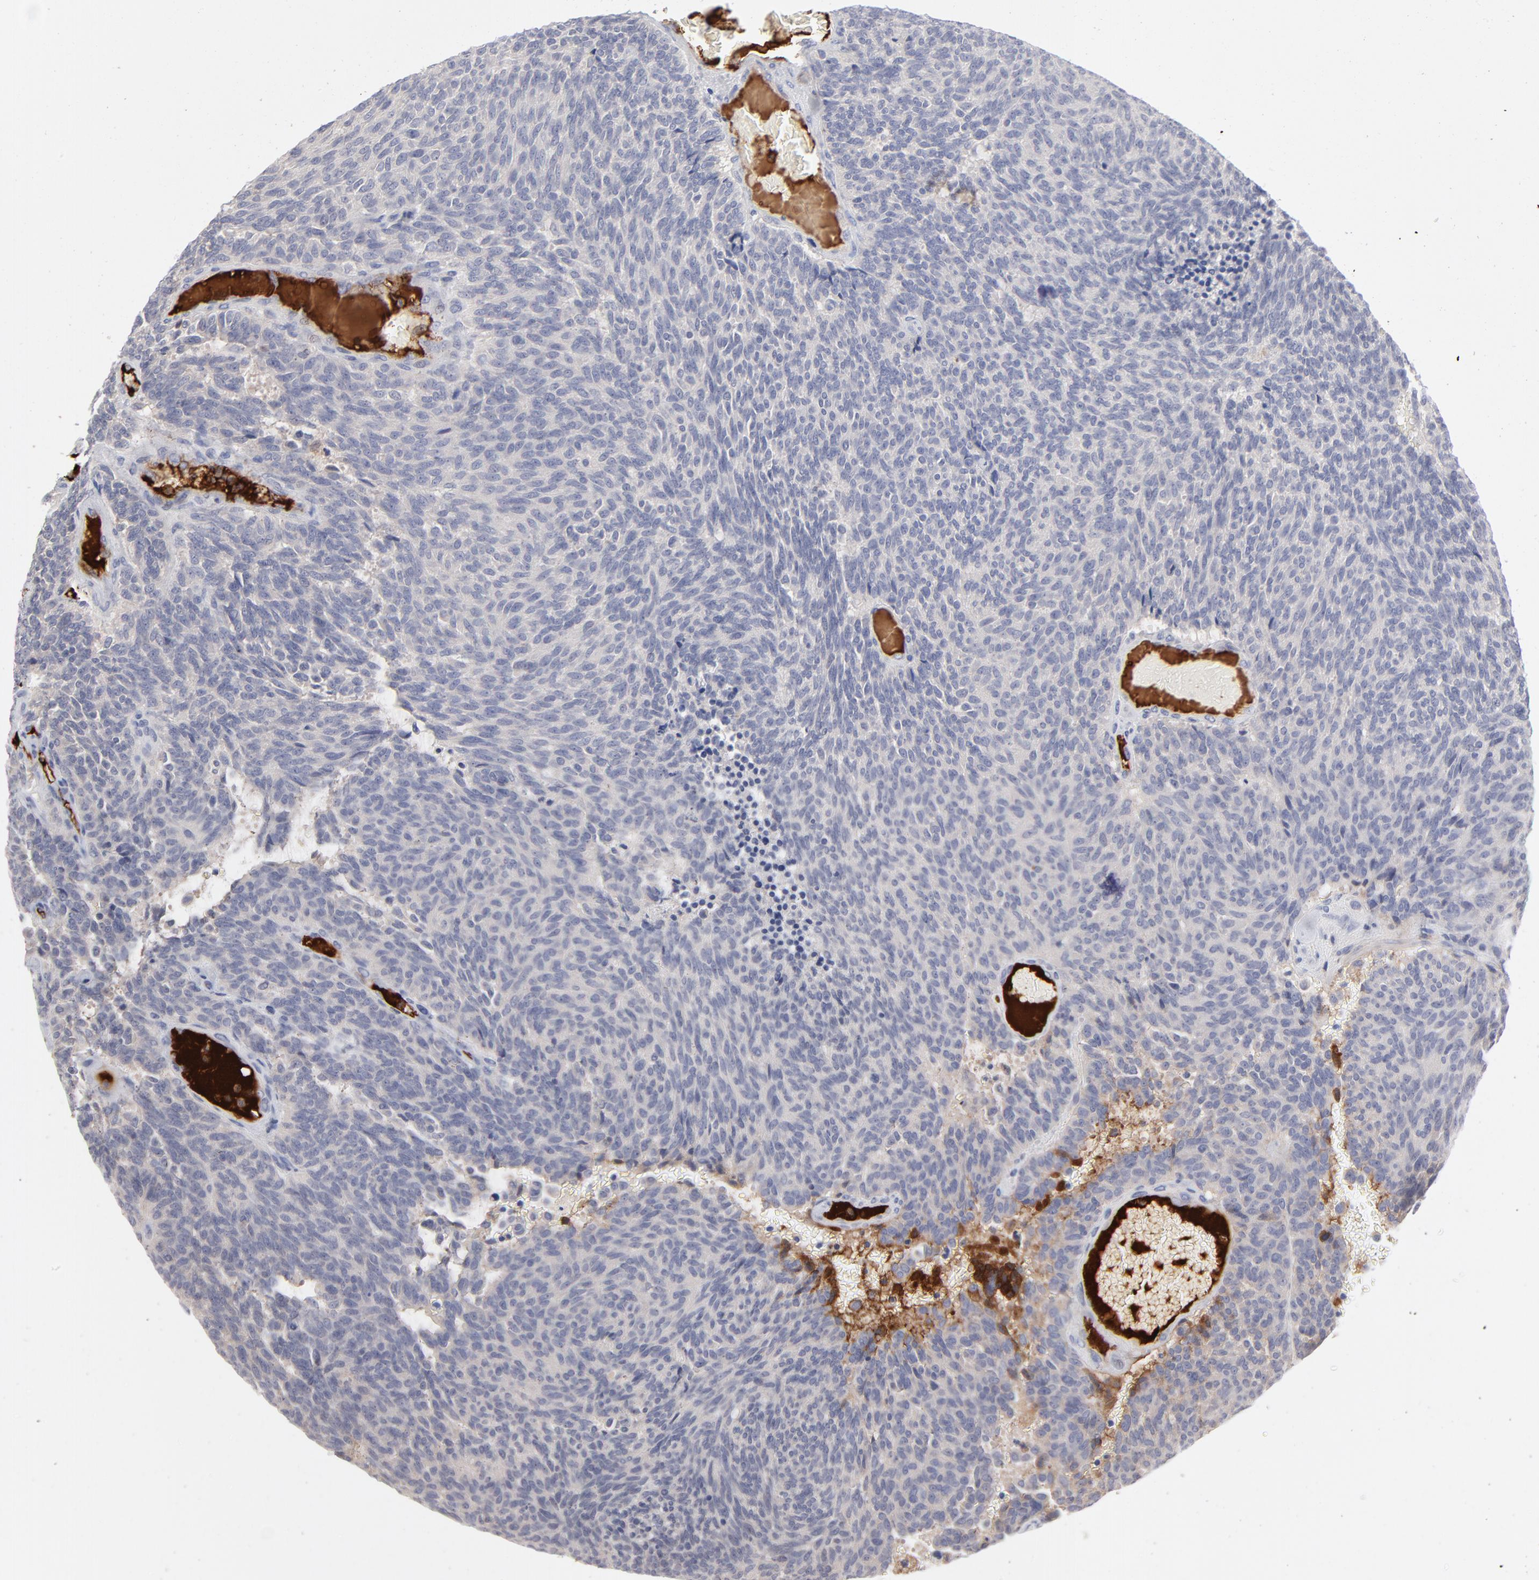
{"staining": {"intensity": "negative", "quantity": "none", "location": "none"}, "tissue": "carcinoid", "cell_type": "Tumor cells", "image_type": "cancer", "snomed": [{"axis": "morphology", "description": "Carcinoid, malignant, NOS"}, {"axis": "topography", "description": "Pancreas"}], "caption": "Immunohistochemistry histopathology image of human carcinoid stained for a protein (brown), which exhibits no positivity in tumor cells. (DAB (3,3'-diaminobenzidine) immunohistochemistry with hematoxylin counter stain).", "gene": "CCR3", "patient": {"sex": "female", "age": 54}}